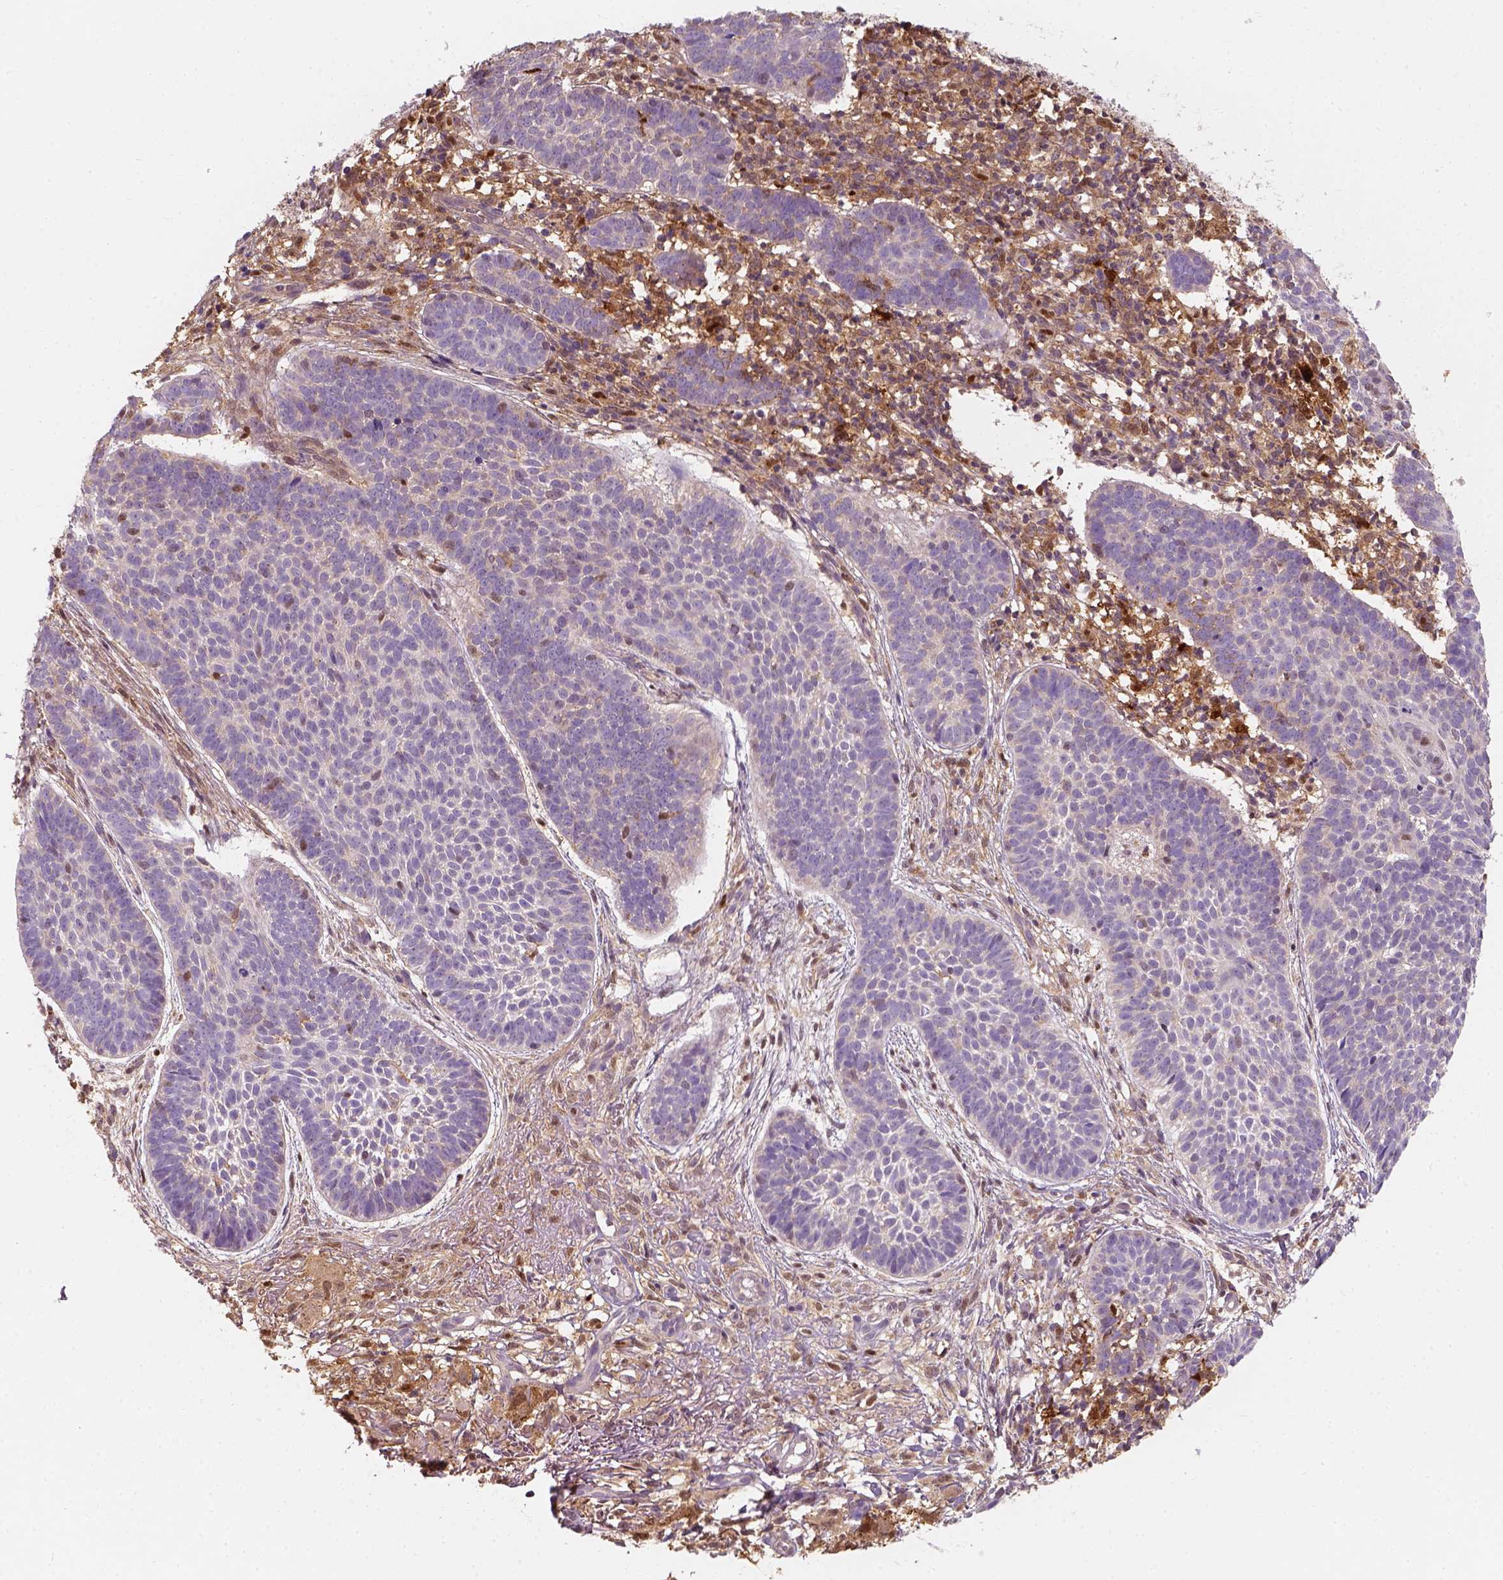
{"staining": {"intensity": "moderate", "quantity": "<25%", "location": "nuclear"}, "tissue": "skin cancer", "cell_type": "Tumor cells", "image_type": "cancer", "snomed": [{"axis": "morphology", "description": "Basal cell carcinoma"}, {"axis": "topography", "description": "Skin"}], "caption": "Skin cancer stained with DAB immunohistochemistry (IHC) shows low levels of moderate nuclear staining in approximately <25% of tumor cells.", "gene": "SQSTM1", "patient": {"sex": "male", "age": 72}}